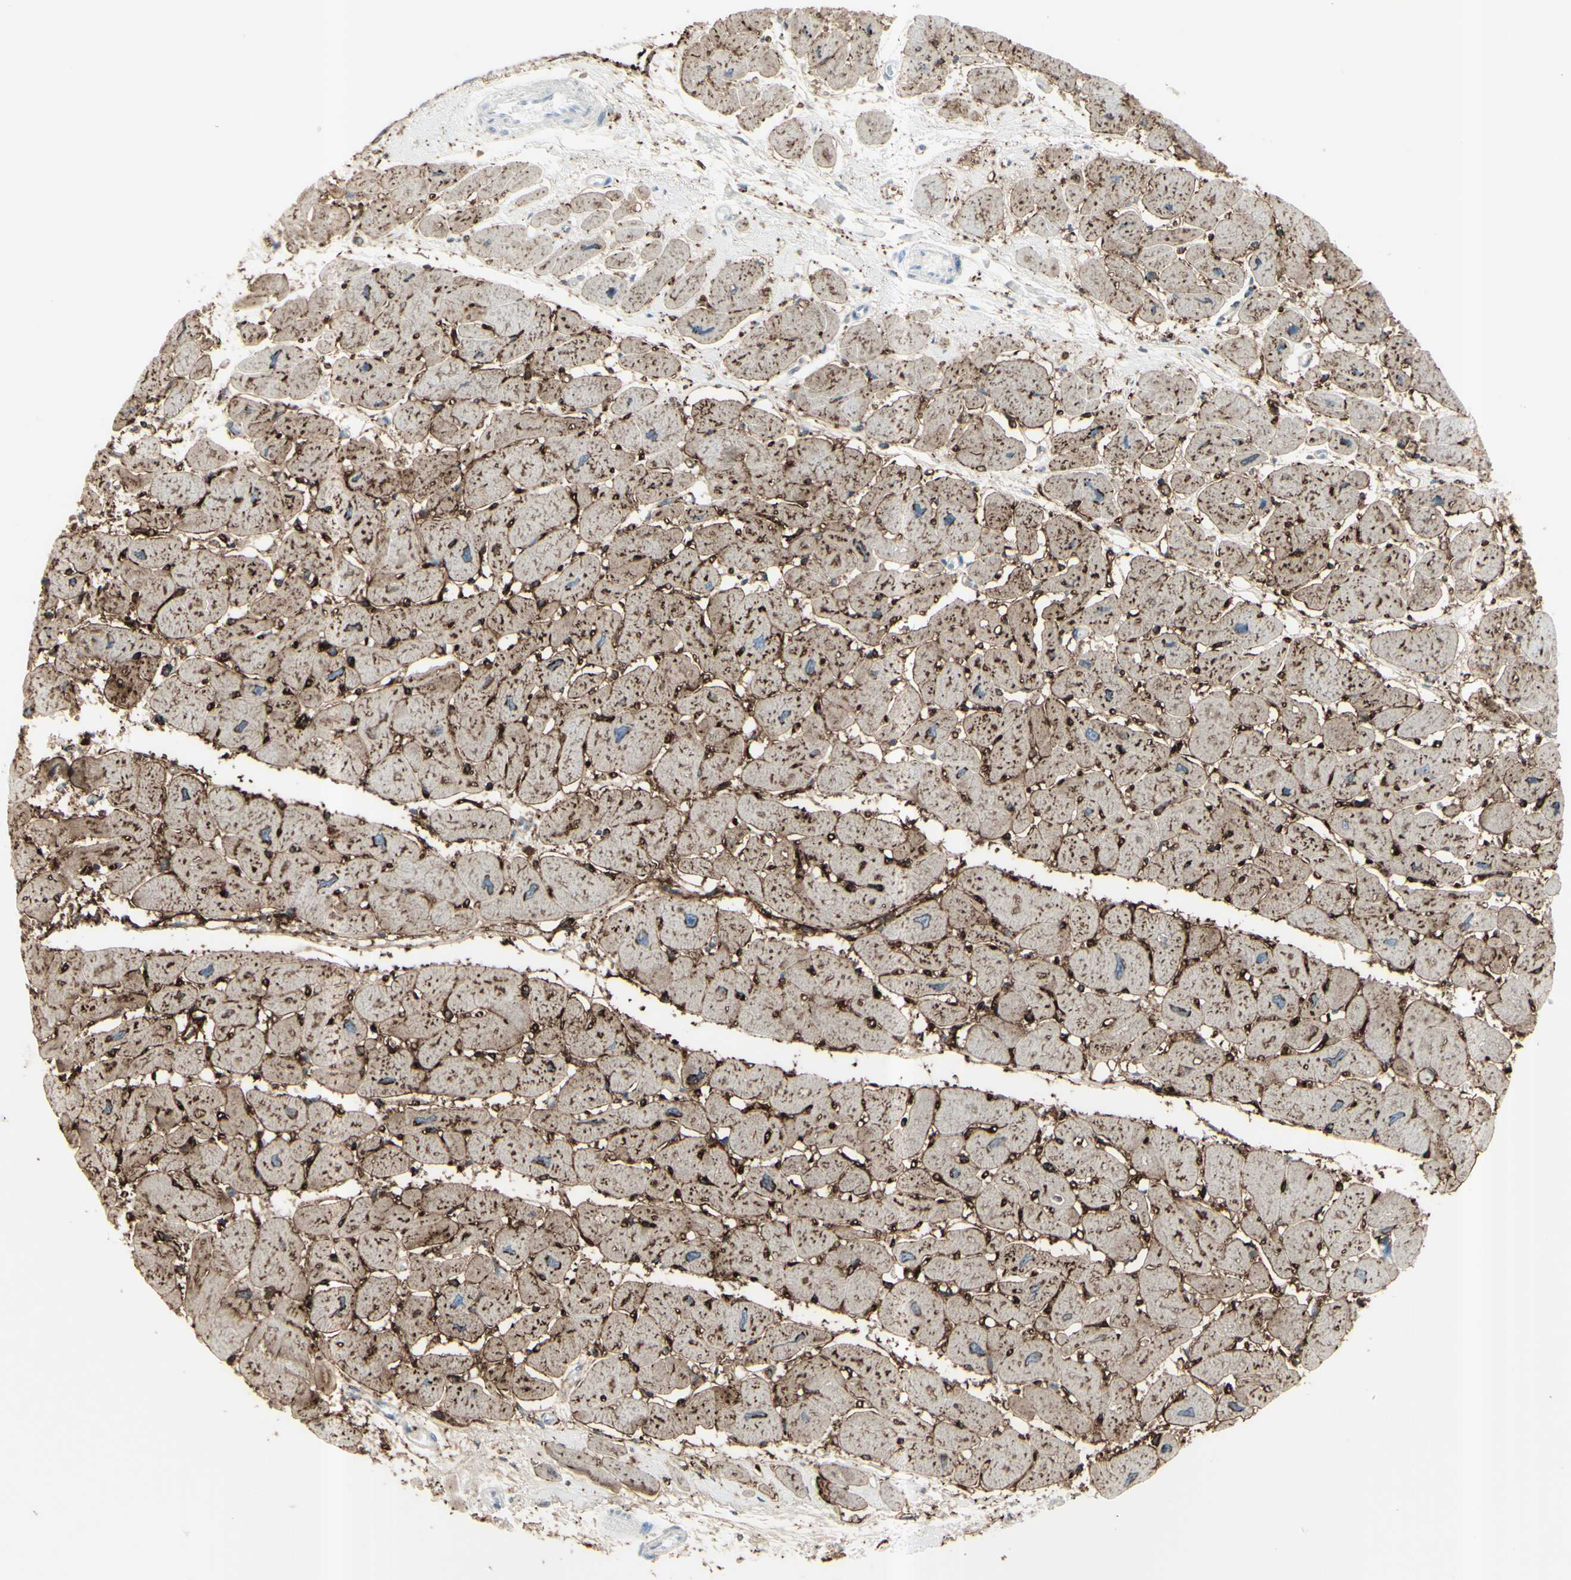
{"staining": {"intensity": "moderate", "quantity": ">75%", "location": "cytoplasmic/membranous"}, "tissue": "heart muscle", "cell_type": "Cardiomyocytes", "image_type": "normal", "snomed": [{"axis": "morphology", "description": "Normal tissue, NOS"}, {"axis": "topography", "description": "Heart"}], "caption": "Immunohistochemical staining of normal human heart muscle exhibits medium levels of moderate cytoplasmic/membranous expression in about >75% of cardiomyocytes. (Stains: DAB in brown, nuclei in blue, Microscopy: brightfield microscopy at high magnification).", "gene": "GPR34", "patient": {"sex": "female", "age": 54}}